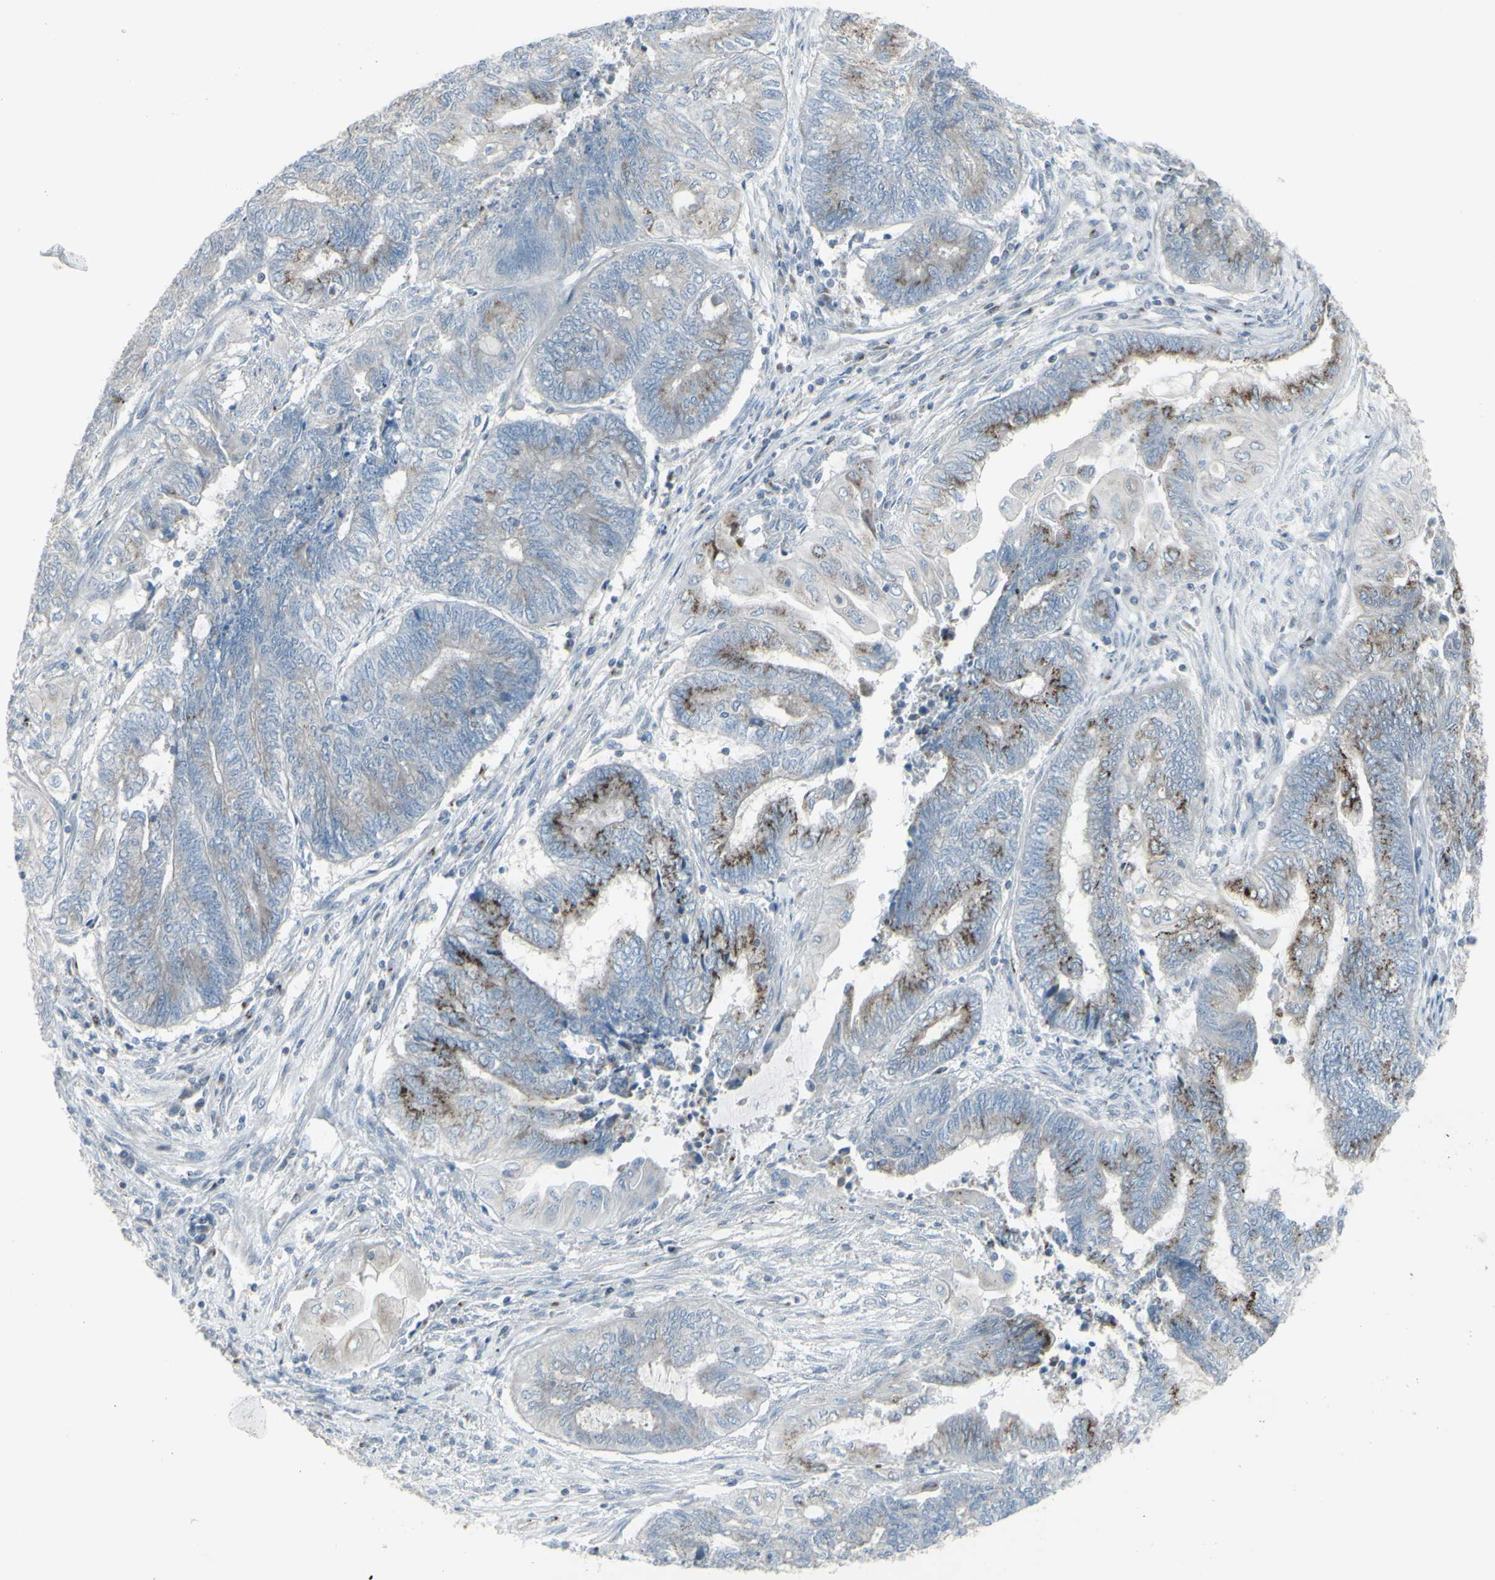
{"staining": {"intensity": "moderate", "quantity": "25%-75%", "location": "cytoplasmic/membranous"}, "tissue": "endometrial cancer", "cell_type": "Tumor cells", "image_type": "cancer", "snomed": [{"axis": "morphology", "description": "Adenocarcinoma, NOS"}, {"axis": "topography", "description": "Uterus"}, {"axis": "topography", "description": "Endometrium"}], "caption": "A brown stain shows moderate cytoplasmic/membranous expression of a protein in human endometrial adenocarcinoma tumor cells.", "gene": "GALNT6", "patient": {"sex": "female", "age": 70}}